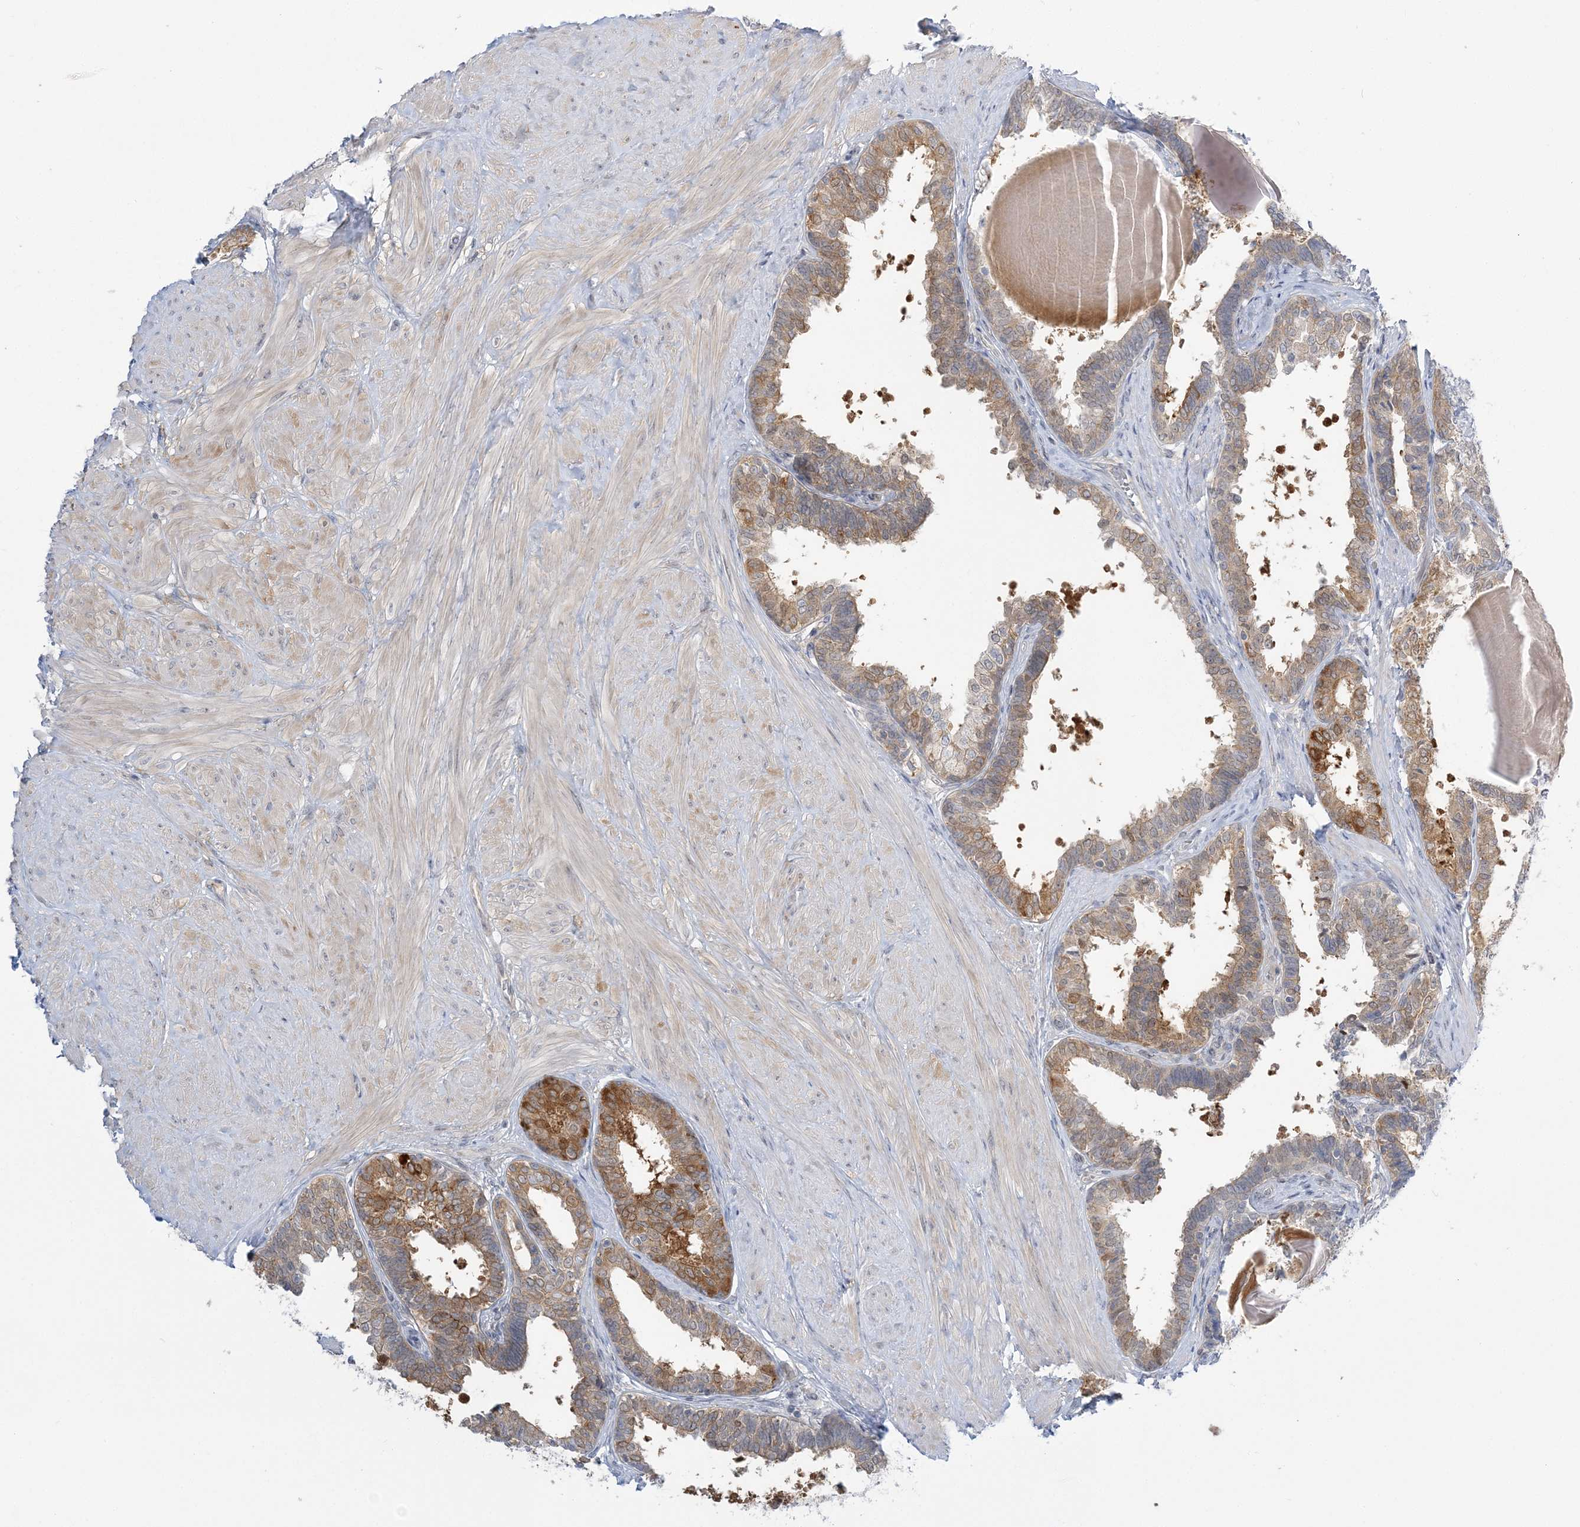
{"staining": {"intensity": "moderate", "quantity": "25%-75%", "location": "cytoplasmic/membranous"}, "tissue": "prostate", "cell_type": "Glandular cells", "image_type": "normal", "snomed": [{"axis": "morphology", "description": "Normal tissue, NOS"}, {"axis": "topography", "description": "Prostate"}], "caption": "Immunohistochemical staining of benign human prostate exhibits 25%-75% levels of moderate cytoplasmic/membranous protein expression in approximately 25%-75% of glandular cells. The protein of interest is shown in brown color, while the nuclei are stained blue.", "gene": "THADA", "patient": {"sex": "male", "age": 48}}